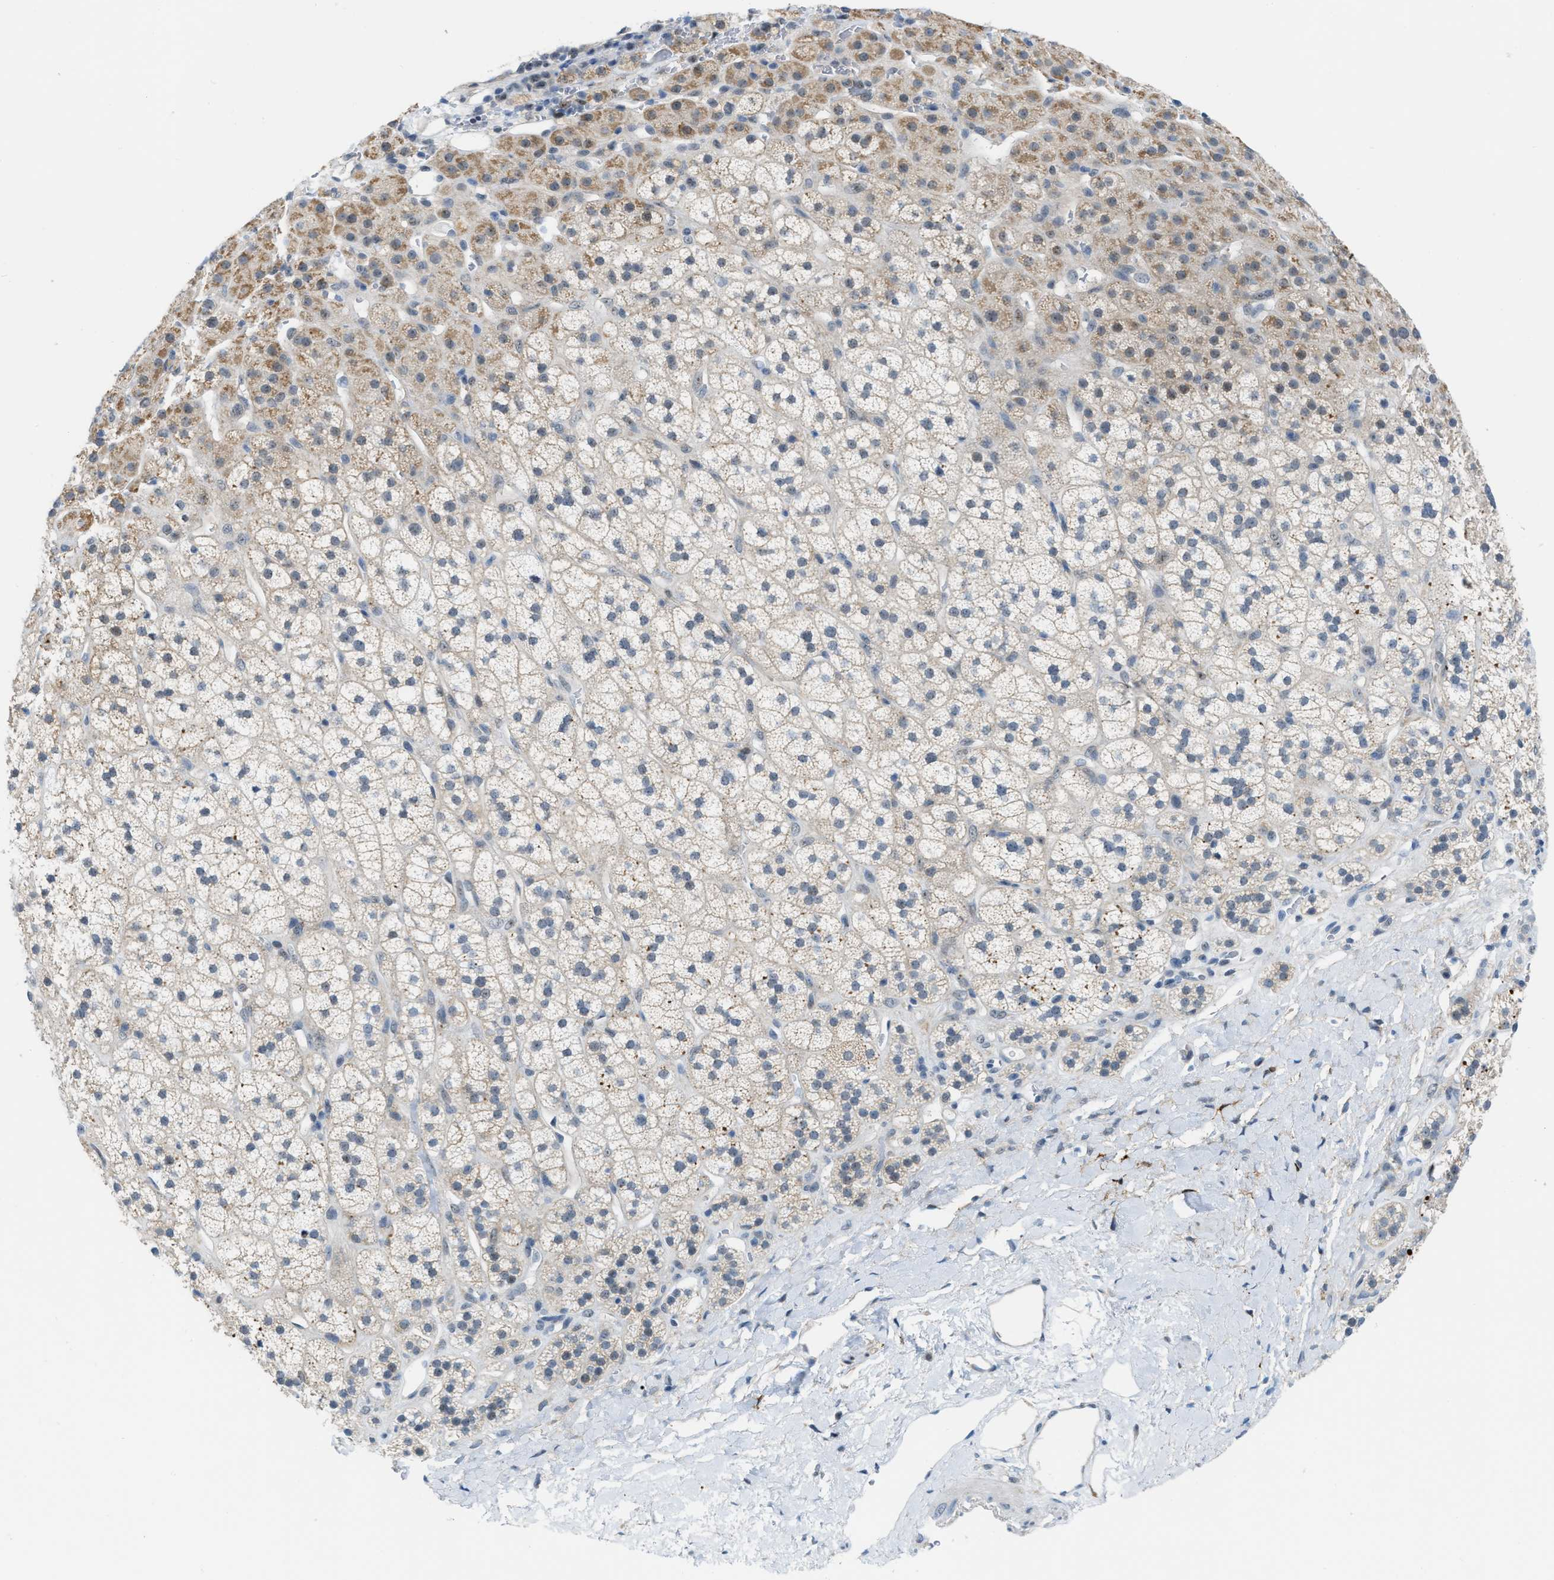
{"staining": {"intensity": "moderate", "quantity": "<25%", "location": "cytoplasmic/membranous"}, "tissue": "adrenal gland", "cell_type": "Glandular cells", "image_type": "normal", "snomed": [{"axis": "morphology", "description": "Normal tissue, NOS"}, {"axis": "topography", "description": "Adrenal gland"}], "caption": "Immunohistochemical staining of unremarkable human adrenal gland demonstrates moderate cytoplasmic/membranous protein positivity in approximately <25% of glandular cells.", "gene": "PHRF1", "patient": {"sex": "male", "age": 56}}